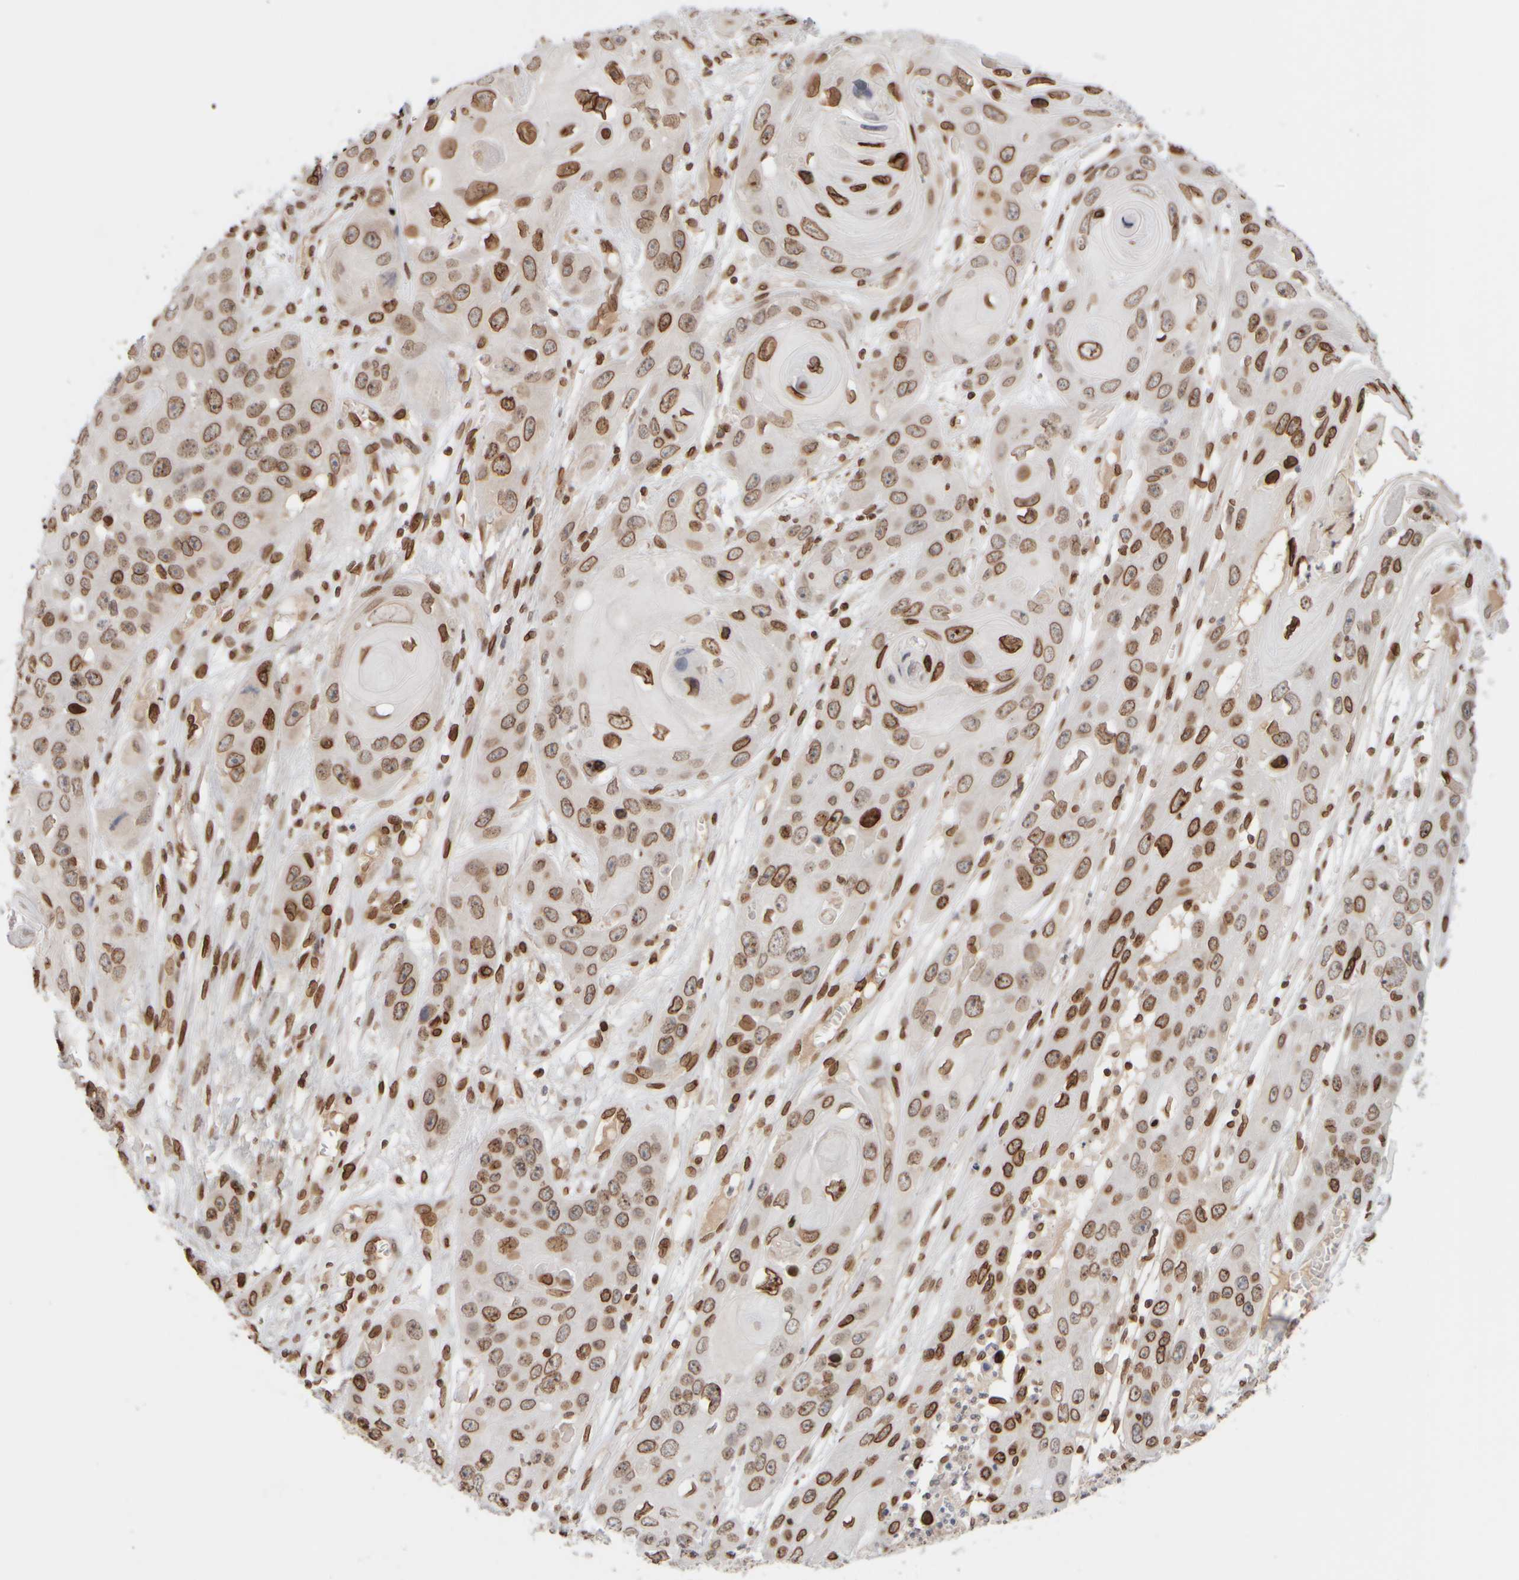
{"staining": {"intensity": "strong", "quantity": ">75%", "location": "cytoplasmic/membranous,nuclear"}, "tissue": "skin cancer", "cell_type": "Tumor cells", "image_type": "cancer", "snomed": [{"axis": "morphology", "description": "Squamous cell carcinoma, NOS"}, {"axis": "topography", "description": "Skin"}], "caption": "An IHC image of tumor tissue is shown. Protein staining in brown labels strong cytoplasmic/membranous and nuclear positivity in skin cancer within tumor cells. (DAB IHC with brightfield microscopy, high magnification).", "gene": "ZC3HC1", "patient": {"sex": "male", "age": 55}}